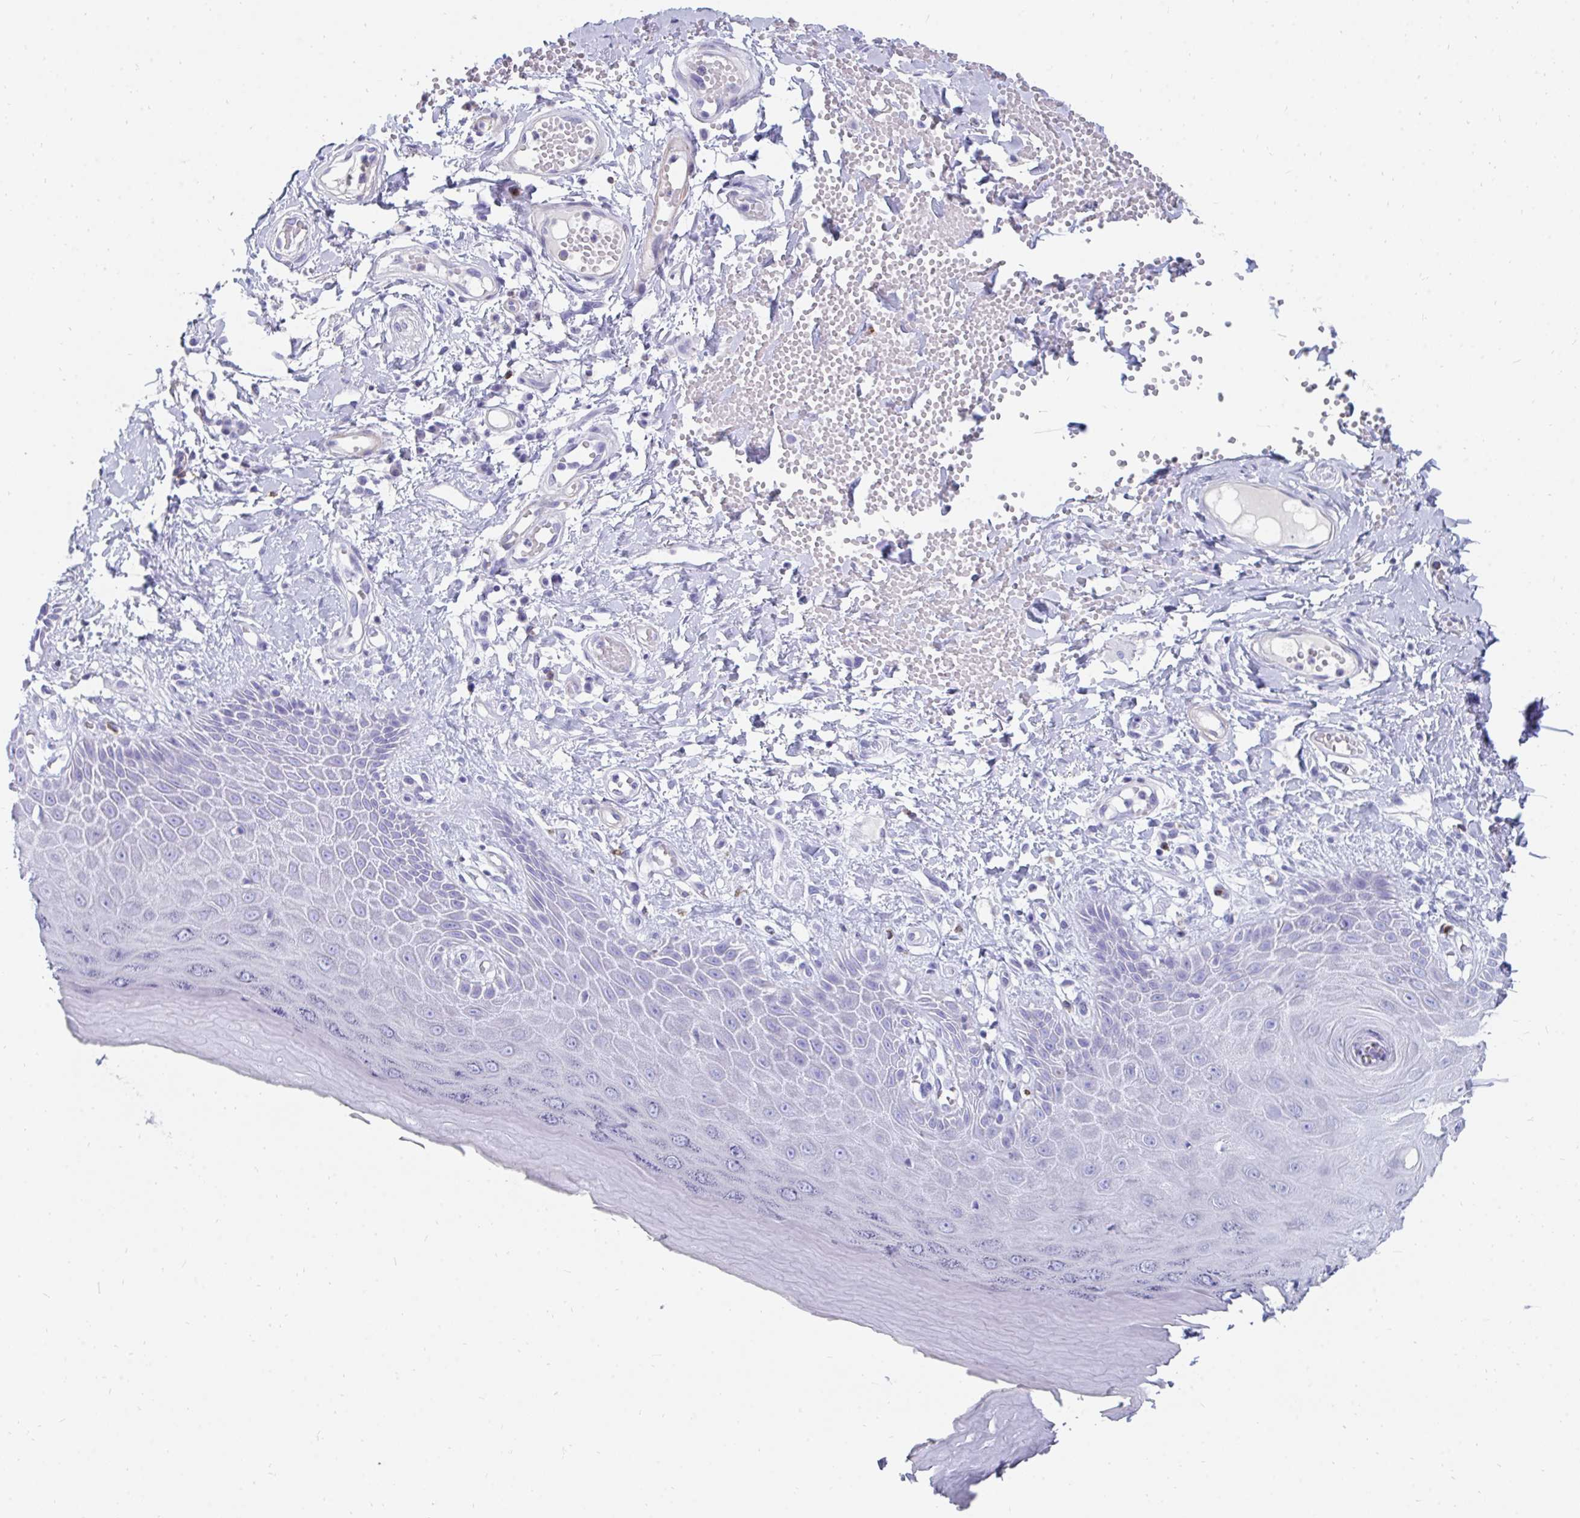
{"staining": {"intensity": "negative", "quantity": "none", "location": "none"}, "tissue": "skin", "cell_type": "Epidermal cells", "image_type": "normal", "snomed": [{"axis": "morphology", "description": "Normal tissue, NOS"}, {"axis": "topography", "description": "Anal"}, {"axis": "topography", "description": "Peripheral nerve tissue"}], "caption": "This photomicrograph is of normal skin stained with IHC to label a protein in brown with the nuclei are counter-stained blue. There is no expression in epidermal cells.", "gene": "CD7", "patient": {"sex": "male", "age": 78}}